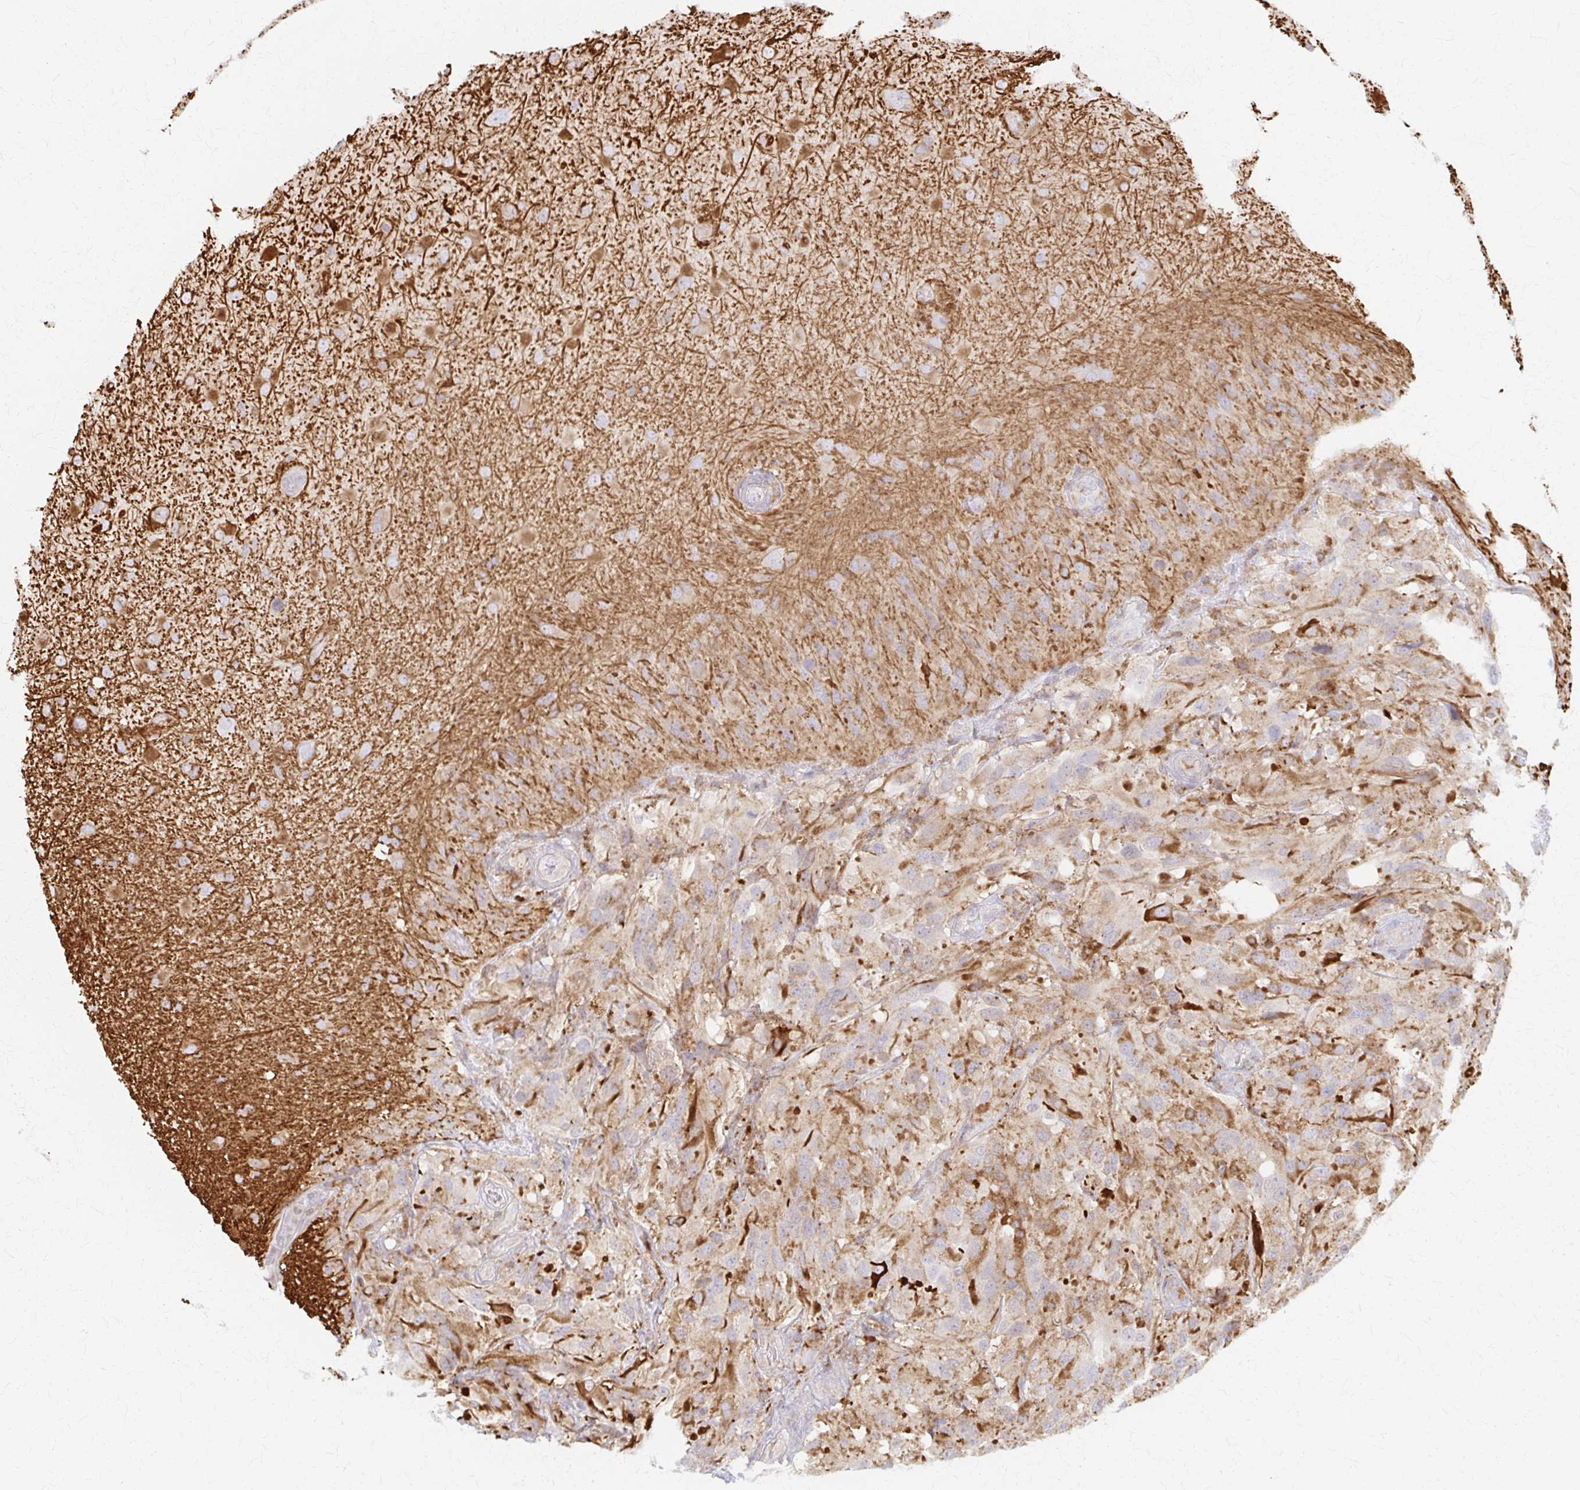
{"staining": {"intensity": "moderate", "quantity": "25%-75%", "location": "cytoplasmic/membranous"}, "tissue": "glioma", "cell_type": "Tumor cells", "image_type": "cancer", "snomed": [{"axis": "morphology", "description": "Glioma, malignant, High grade"}, {"axis": "topography", "description": "Brain"}], "caption": "Glioma tissue shows moderate cytoplasmic/membranous positivity in approximately 25%-75% of tumor cells, visualized by immunohistochemistry.", "gene": "ARHGAP35", "patient": {"sex": "male", "age": 53}}